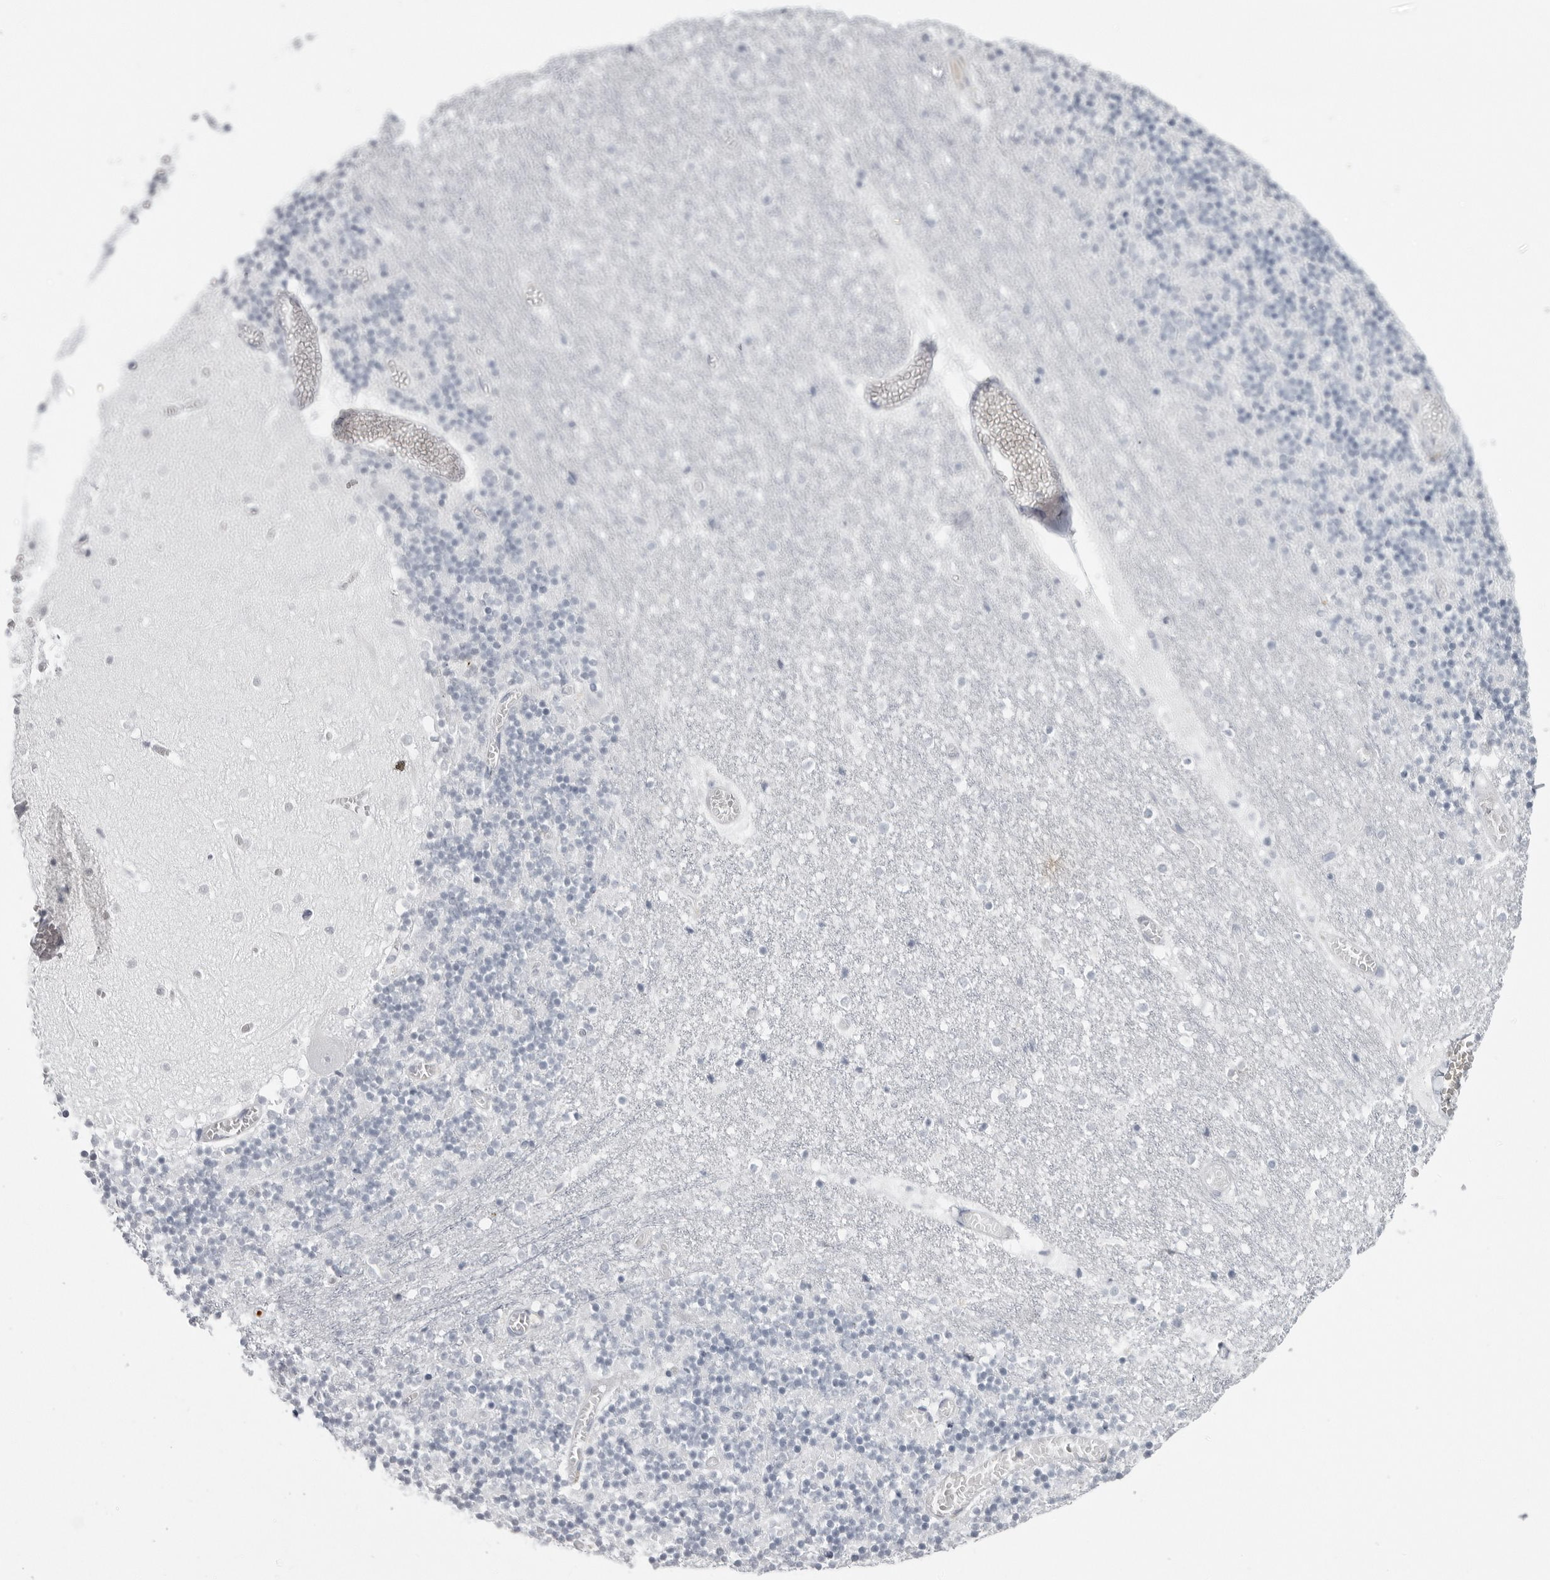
{"staining": {"intensity": "negative", "quantity": "none", "location": "none"}, "tissue": "cerebellum", "cell_type": "Cells in granular layer", "image_type": "normal", "snomed": [{"axis": "morphology", "description": "Normal tissue, NOS"}, {"axis": "topography", "description": "Cerebellum"}], "caption": "IHC photomicrograph of unremarkable cerebellum: human cerebellum stained with DAB exhibits no significant protein expression in cells in granular layer. (DAB immunohistochemistry (IHC) visualized using brightfield microscopy, high magnification).", "gene": "SERPINF2", "patient": {"sex": "female", "age": 28}}